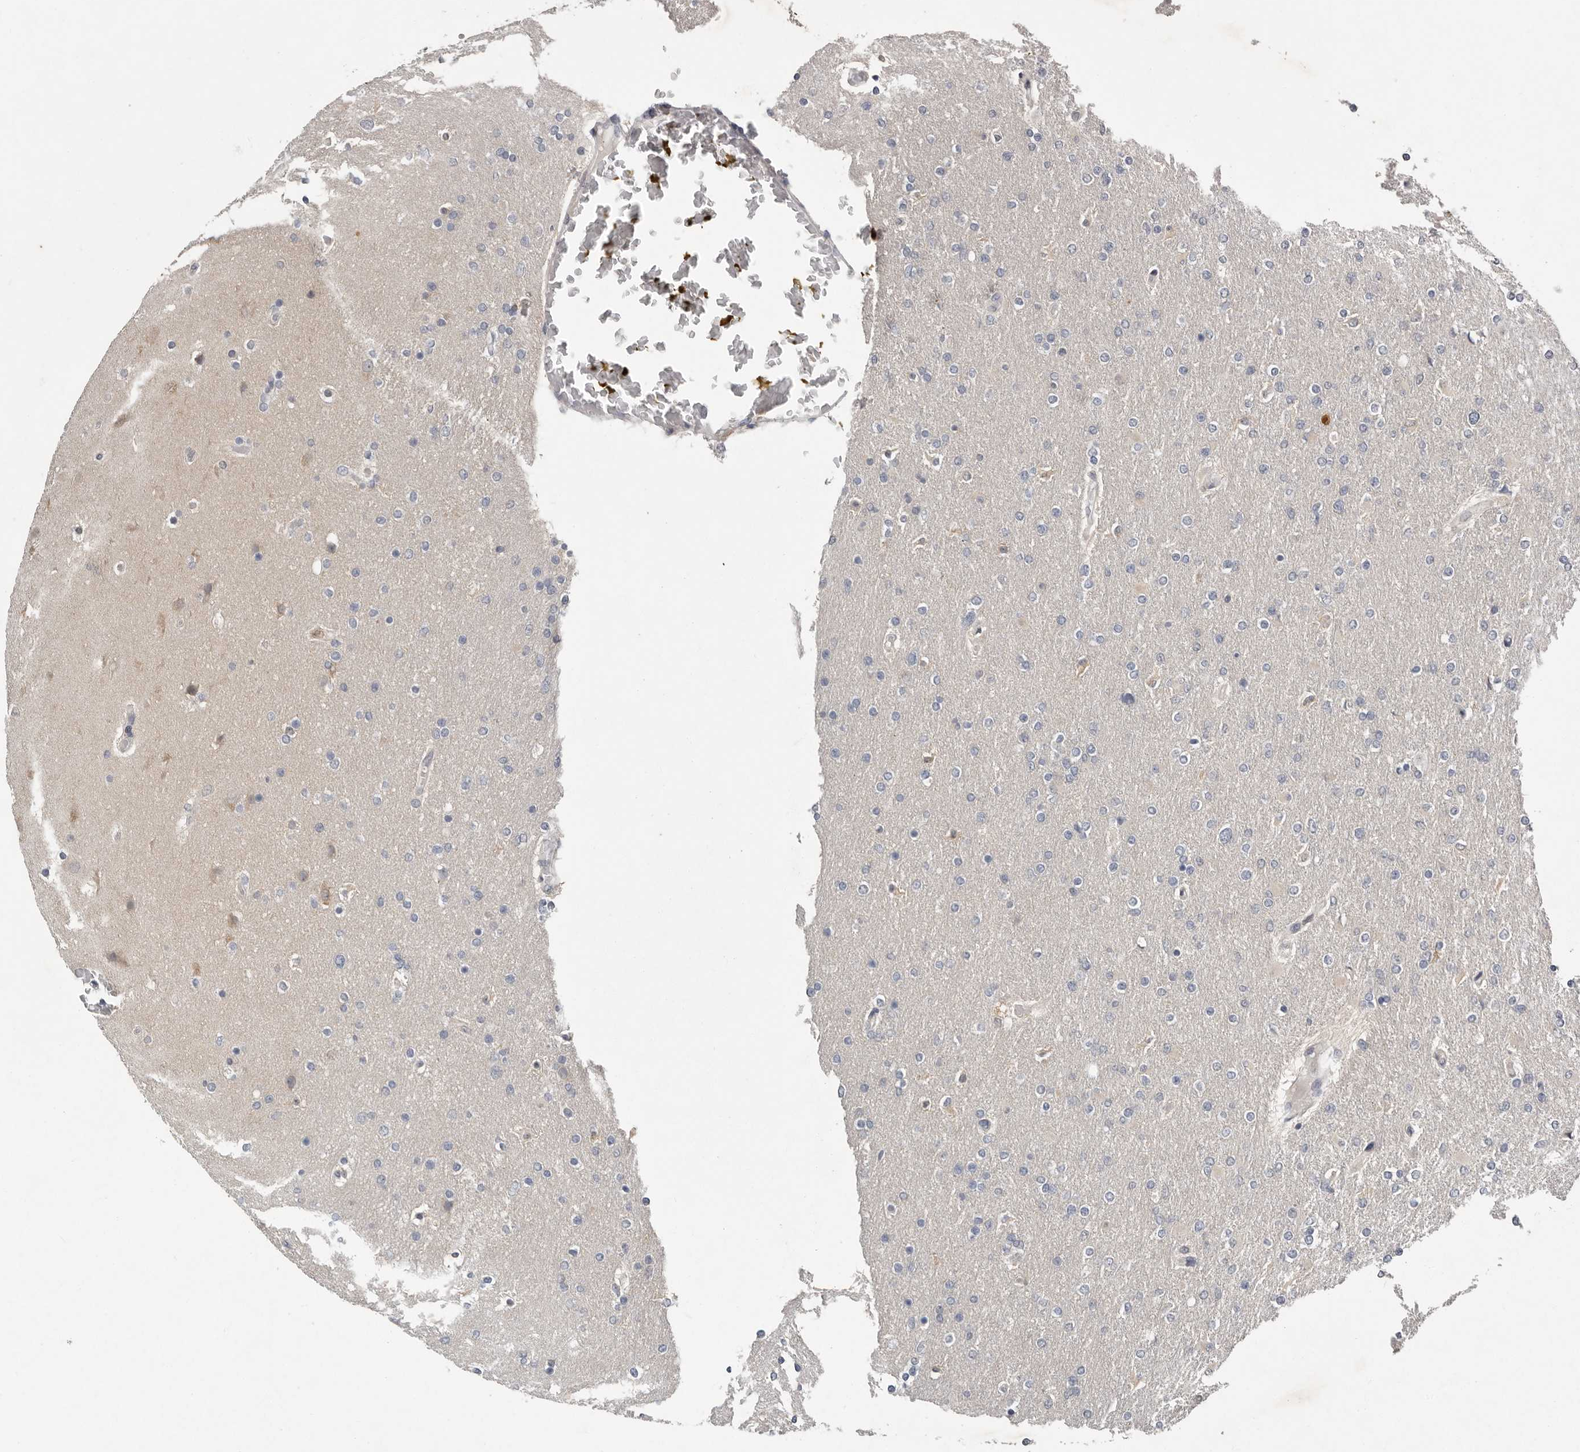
{"staining": {"intensity": "negative", "quantity": "none", "location": "none"}, "tissue": "glioma", "cell_type": "Tumor cells", "image_type": "cancer", "snomed": [{"axis": "morphology", "description": "Glioma, malignant, High grade"}, {"axis": "topography", "description": "Cerebral cortex"}], "caption": "This is a photomicrograph of immunohistochemistry staining of malignant glioma (high-grade), which shows no staining in tumor cells.", "gene": "RALGPS2", "patient": {"sex": "female", "age": 36}}